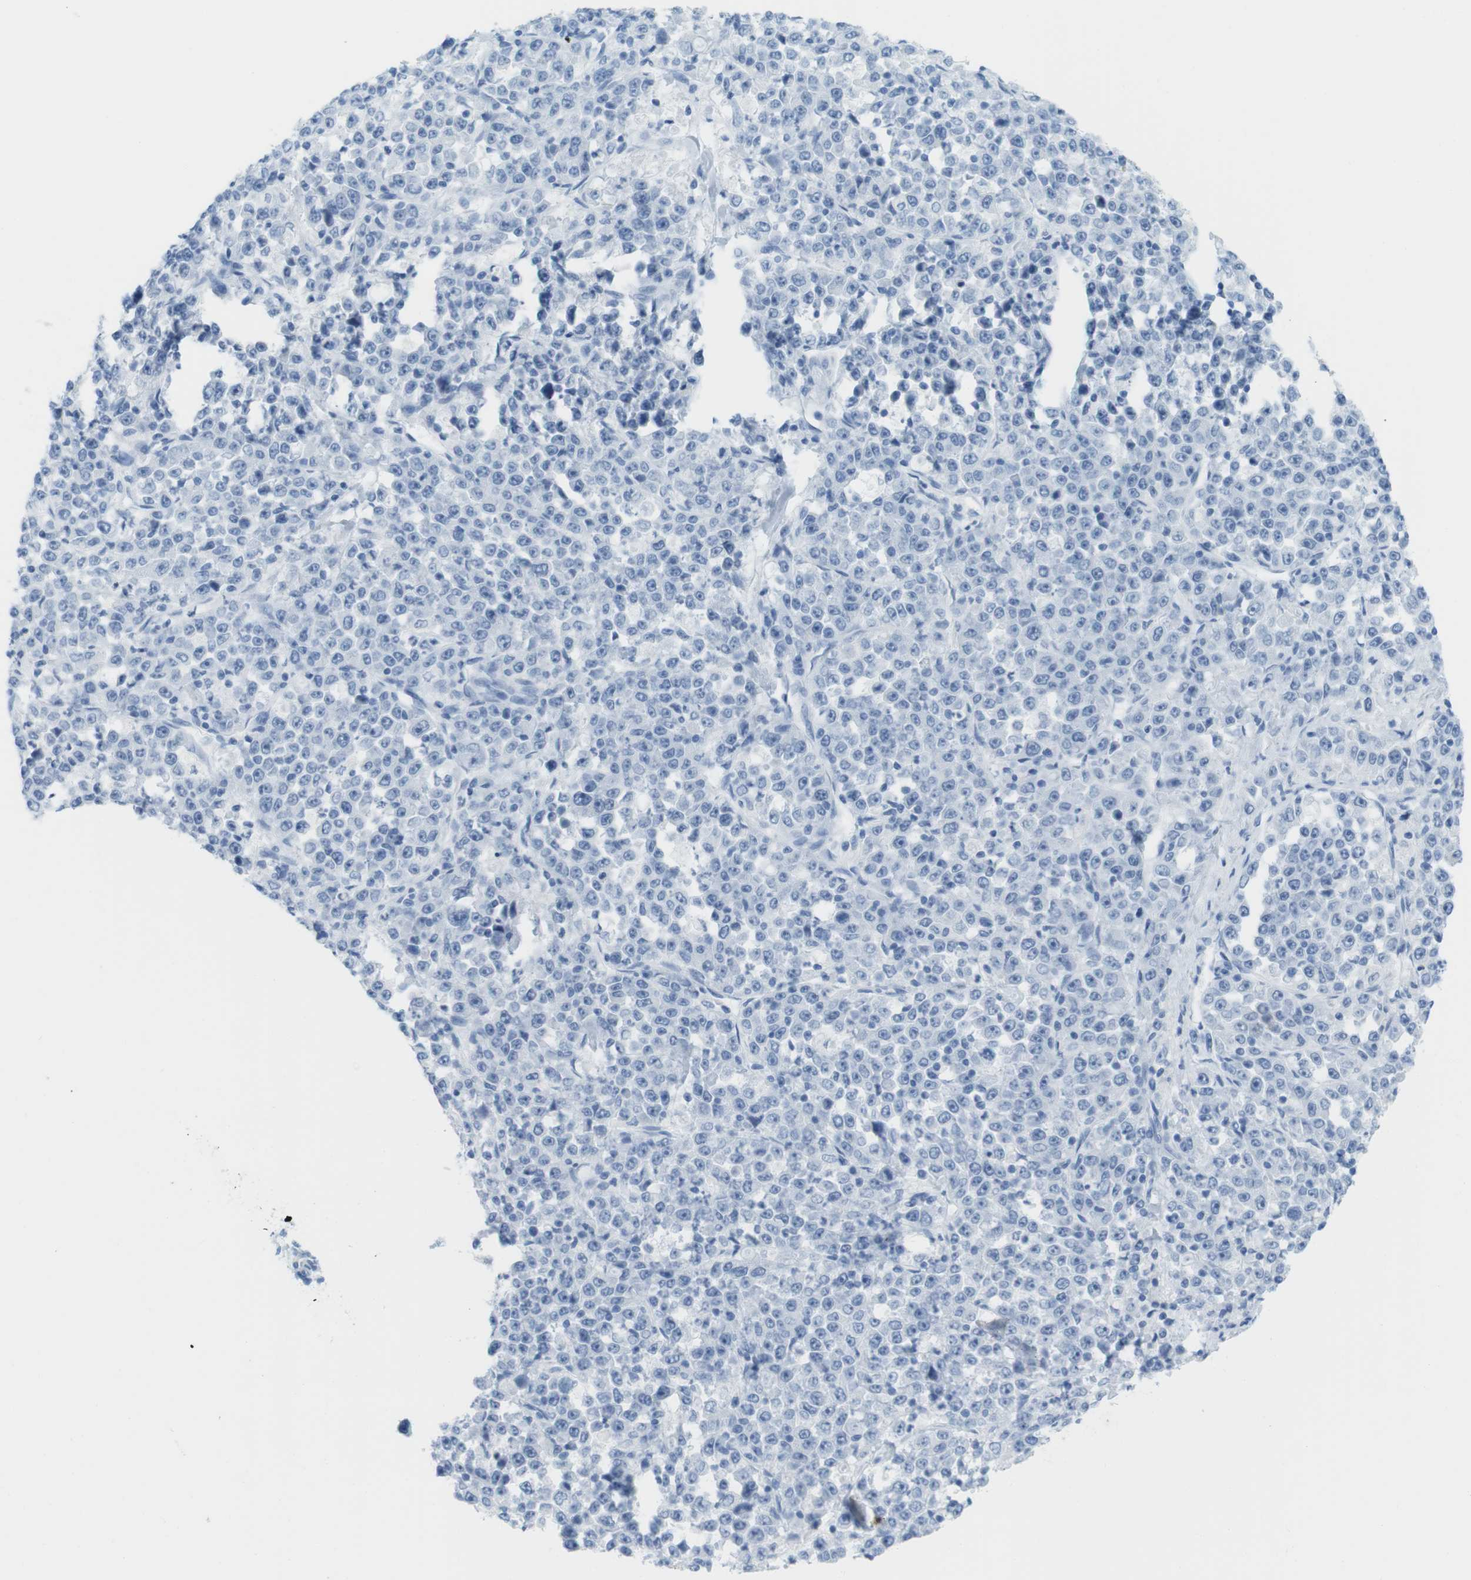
{"staining": {"intensity": "negative", "quantity": "none", "location": "none"}, "tissue": "stomach cancer", "cell_type": "Tumor cells", "image_type": "cancer", "snomed": [{"axis": "morphology", "description": "Normal tissue, NOS"}, {"axis": "morphology", "description": "Adenocarcinoma, NOS"}, {"axis": "topography", "description": "Stomach, upper"}, {"axis": "topography", "description": "Stomach"}], "caption": "Human stomach cancer (adenocarcinoma) stained for a protein using immunohistochemistry displays no positivity in tumor cells.", "gene": "TNNT2", "patient": {"sex": "male", "age": 59}}